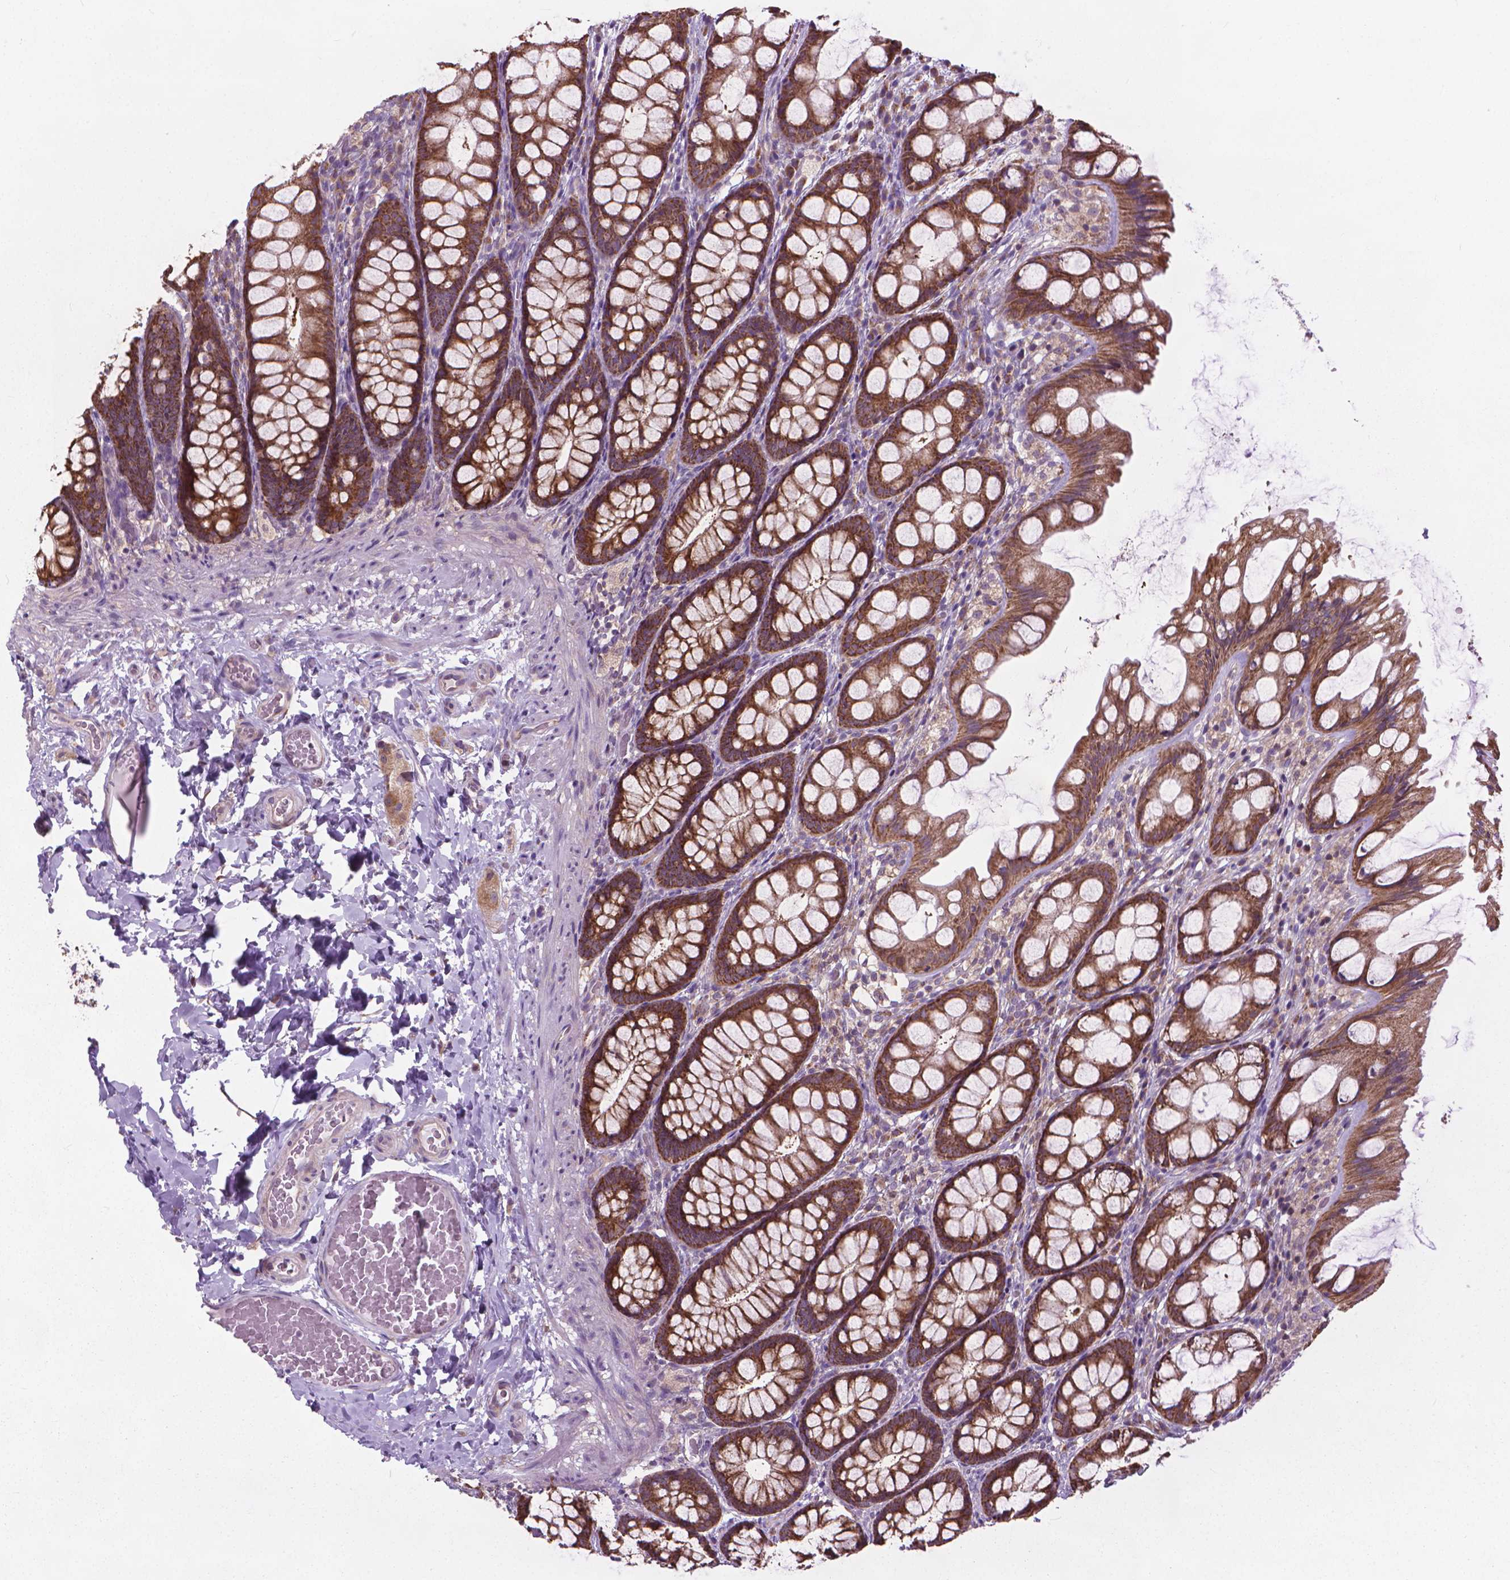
{"staining": {"intensity": "weak", "quantity": ">75%", "location": "cytoplasmic/membranous"}, "tissue": "colon", "cell_type": "Endothelial cells", "image_type": "normal", "snomed": [{"axis": "morphology", "description": "Normal tissue, NOS"}, {"axis": "topography", "description": "Colon"}], "caption": "Protein staining demonstrates weak cytoplasmic/membranous staining in approximately >75% of endothelial cells in benign colon.", "gene": "NUDT1", "patient": {"sex": "male", "age": 47}}